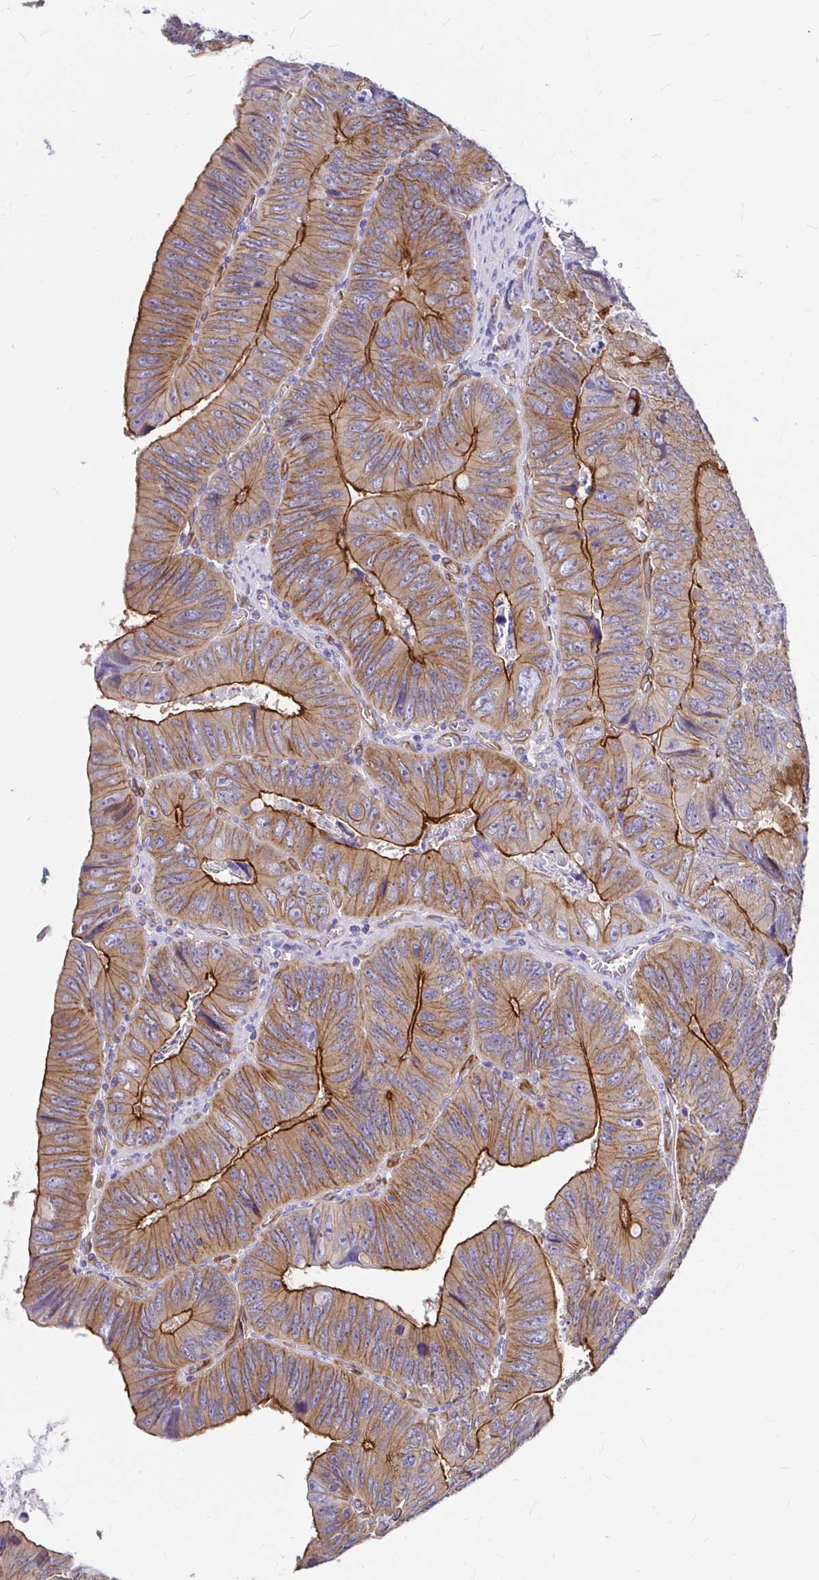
{"staining": {"intensity": "strong", "quantity": ">75%", "location": "cytoplasmic/membranous"}, "tissue": "colorectal cancer", "cell_type": "Tumor cells", "image_type": "cancer", "snomed": [{"axis": "morphology", "description": "Adenocarcinoma, NOS"}, {"axis": "topography", "description": "Colon"}], "caption": "DAB immunohistochemical staining of colorectal cancer shows strong cytoplasmic/membranous protein positivity in approximately >75% of tumor cells.", "gene": "MYO1B", "patient": {"sex": "female", "age": 84}}